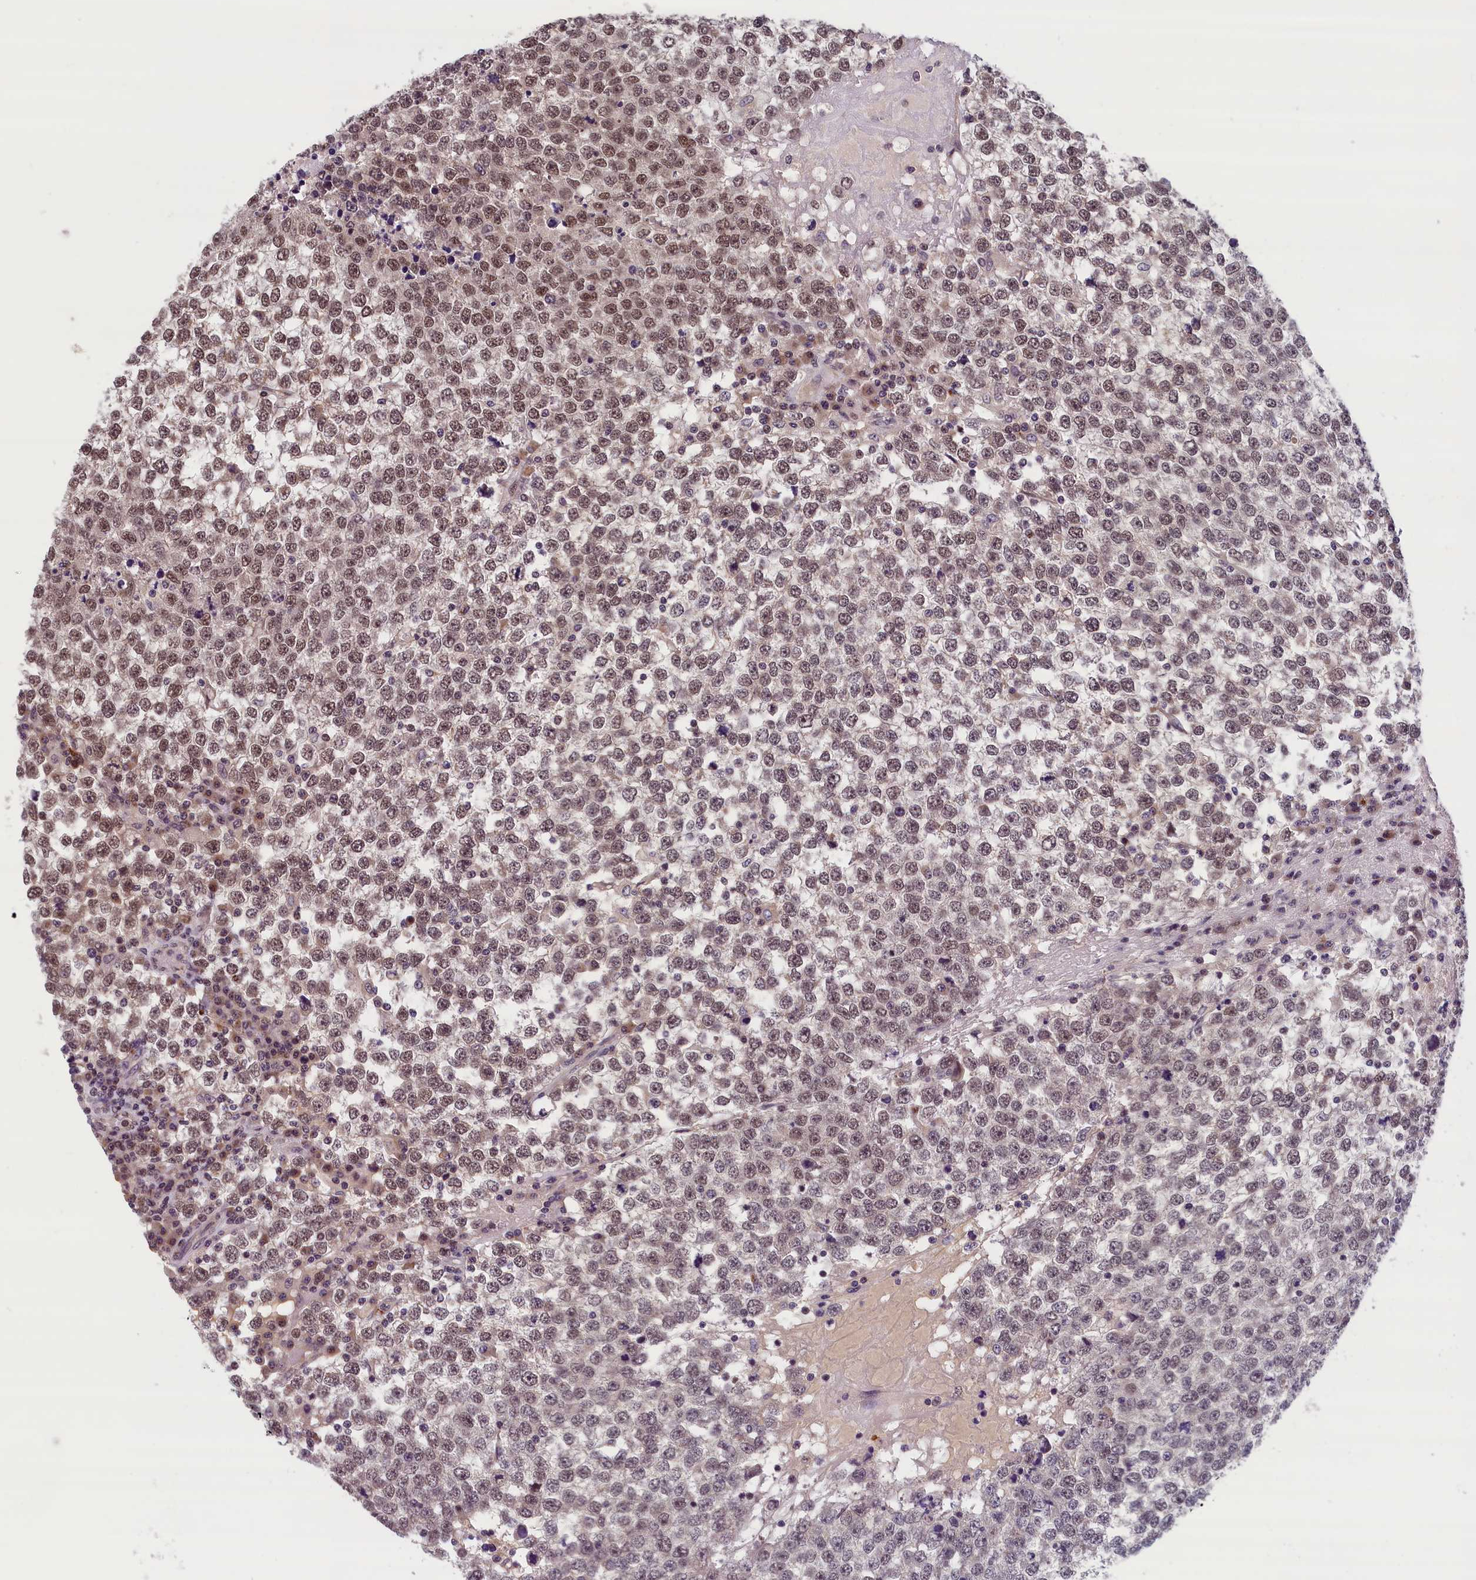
{"staining": {"intensity": "moderate", "quantity": ">75%", "location": "nuclear"}, "tissue": "testis cancer", "cell_type": "Tumor cells", "image_type": "cancer", "snomed": [{"axis": "morphology", "description": "Seminoma, NOS"}, {"axis": "topography", "description": "Testis"}], "caption": "Moderate nuclear expression for a protein is identified in approximately >75% of tumor cells of testis cancer using immunohistochemistry.", "gene": "KCNK6", "patient": {"sex": "male", "age": 65}}